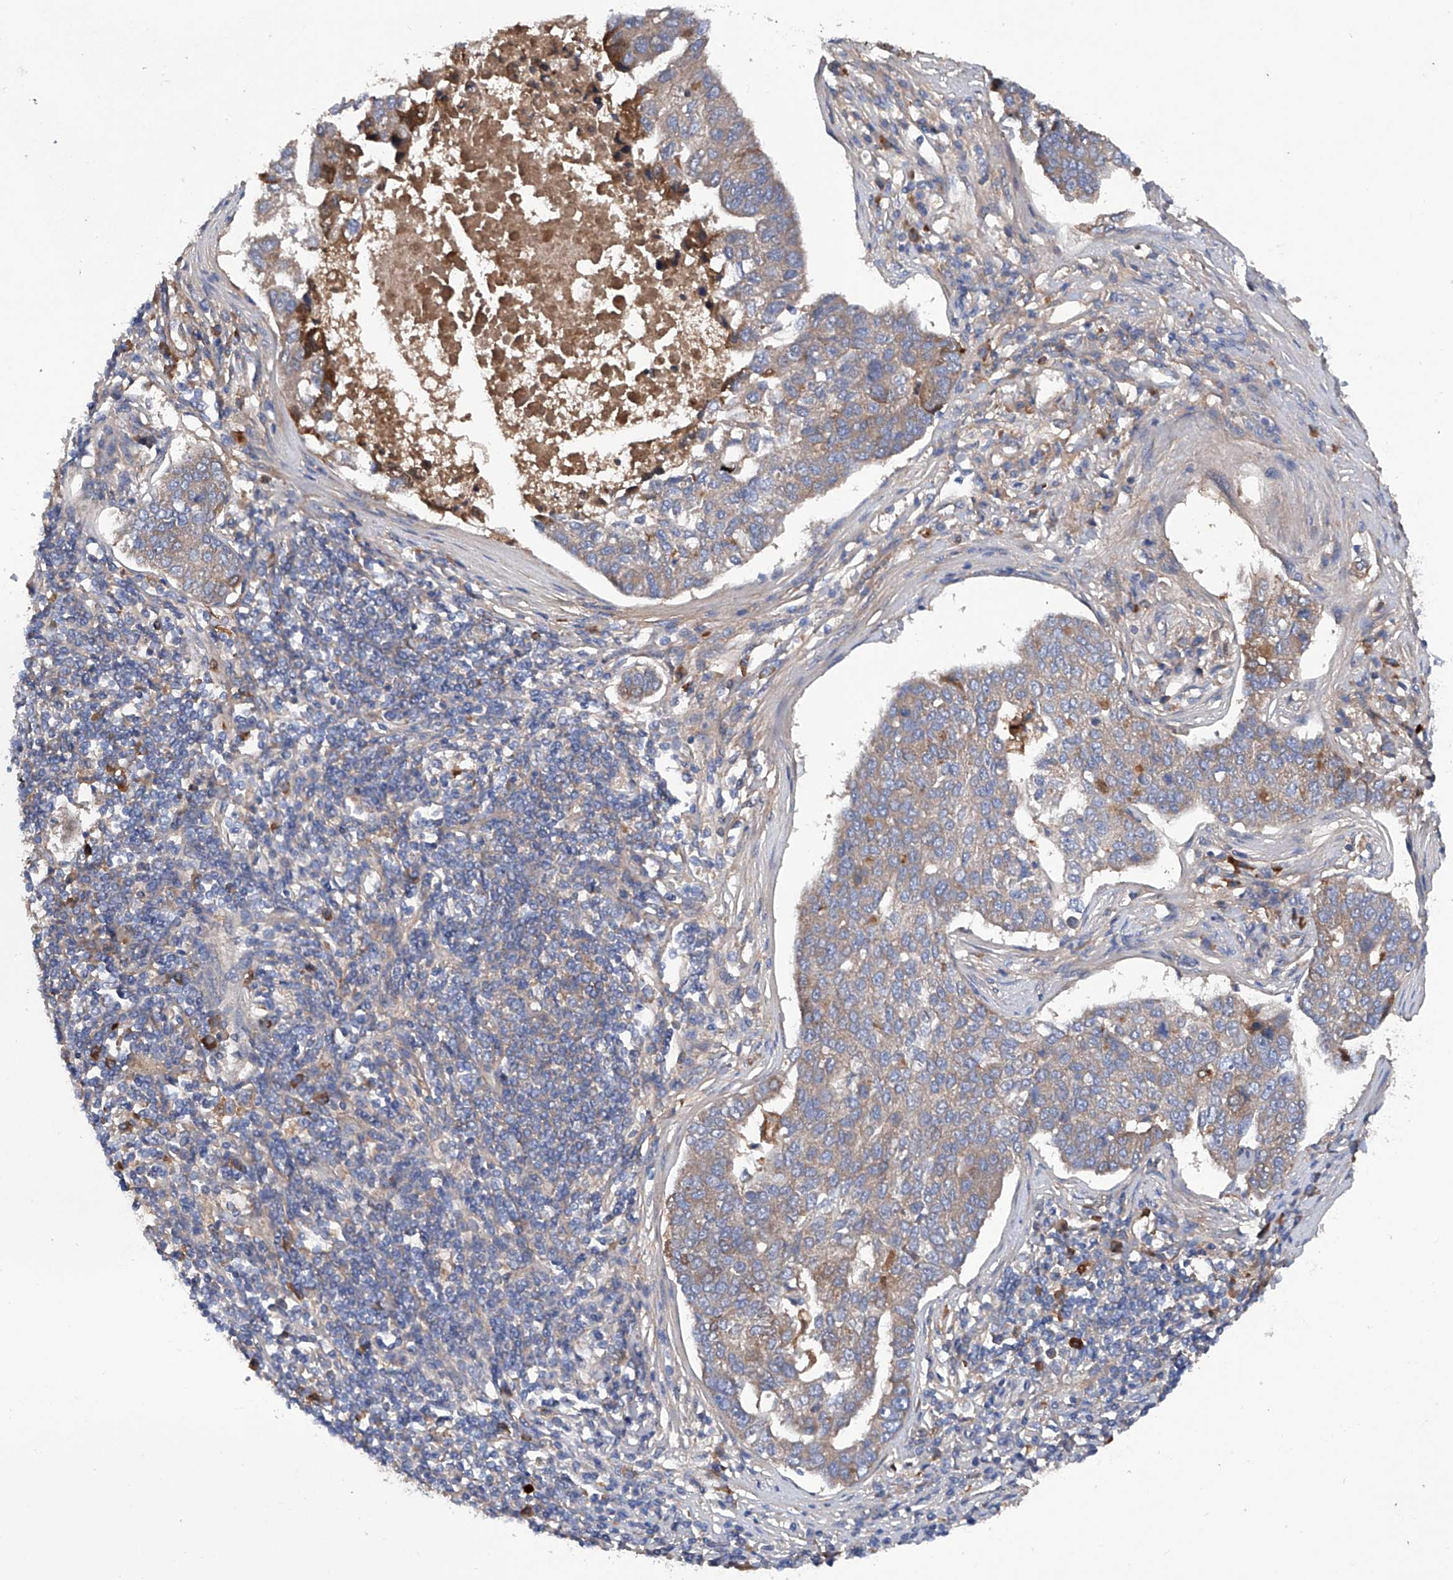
{"staining": {"intensity": "moderate", "quantity": "<25%", "location": "cytoplasmic/membranous"}, "tissue": "pancreatic cancer", "cell_type": "Tumor cells", "image_type": "cancer", "snomed": [{"axis": "morphology", "description": "Adenocarcinoma, NOS"}, {"axis": "topography", "description": "Pancreas"}], "caption": "IHC photomicrograph of neoplastic tissue: human pancreatic cancer stained using immunohistochemistry (IHC) reveals low levels of moderate protein expression localized specifically in the cytoplasmic/membranous of tumor cells, appearing as a cytoplasmic/membranous brown color.", "gene": "ASCC3", "patient": {"sex": "female", "age": 61}}